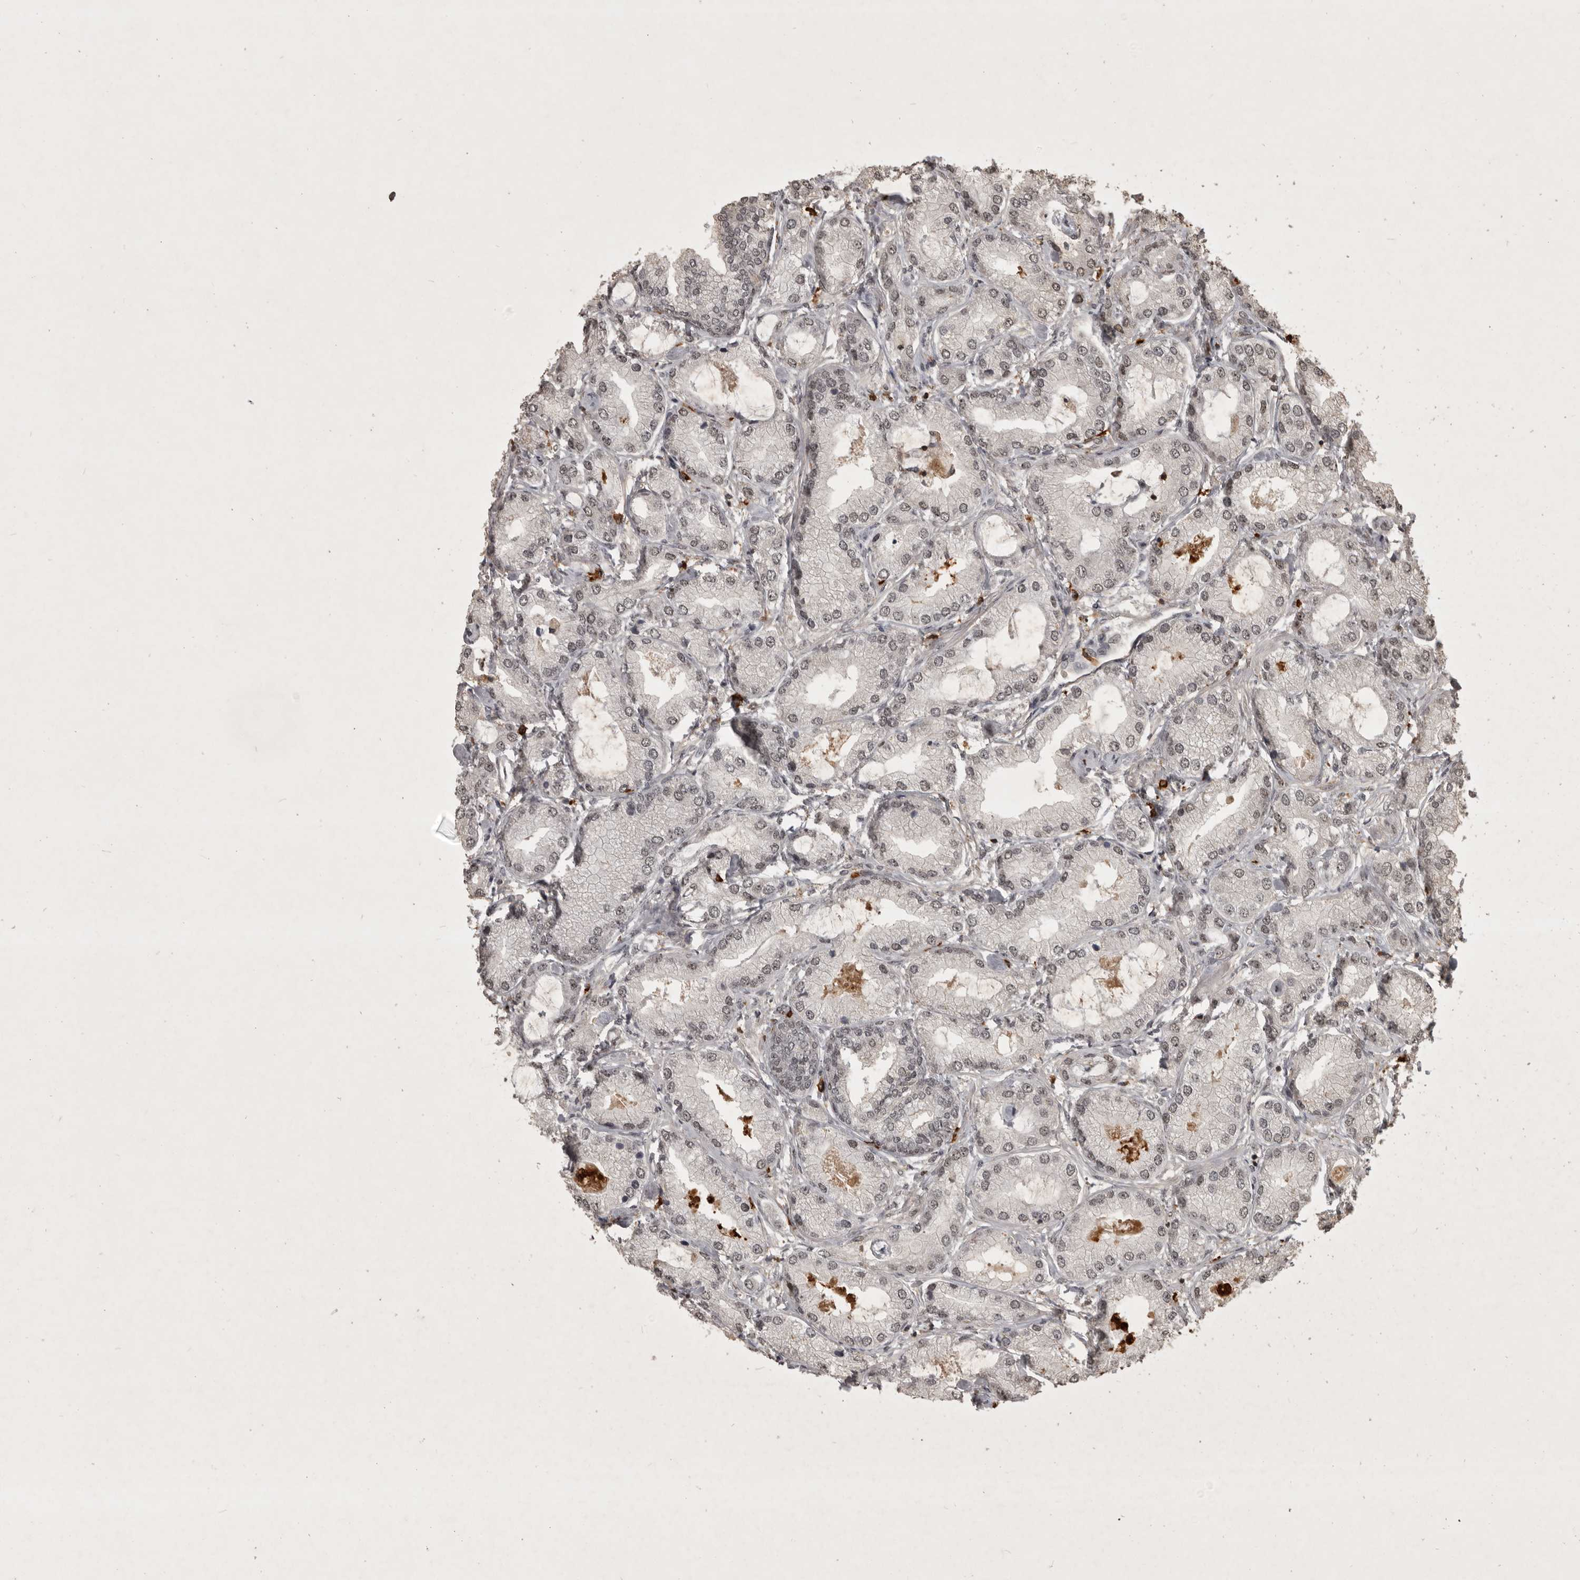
{"staining": {"intensity": "weak", "quantity": ">75%", "location": "nuclear"}, "tissue": "prostate cancer", "cell_type": "Tumor cells", "image_type": "cancer", "snomed": [{"axis": "morphology", "description": "Adenocarcinoma, Low grade"}, {"axis": "topography", "description": "Prostate"}], "caption": "This photomicrograph displays prostate cancer (adenocarcinoma (low-grade)) stained with immunohistochemistry (IHC) to label a protein in brown. The nuclear of tumor cells show weak positivity for the protein. Nuclei are counter-stained blue.", "gene": "CBLL1", "patient": {"sex": "male", "age": 62}}